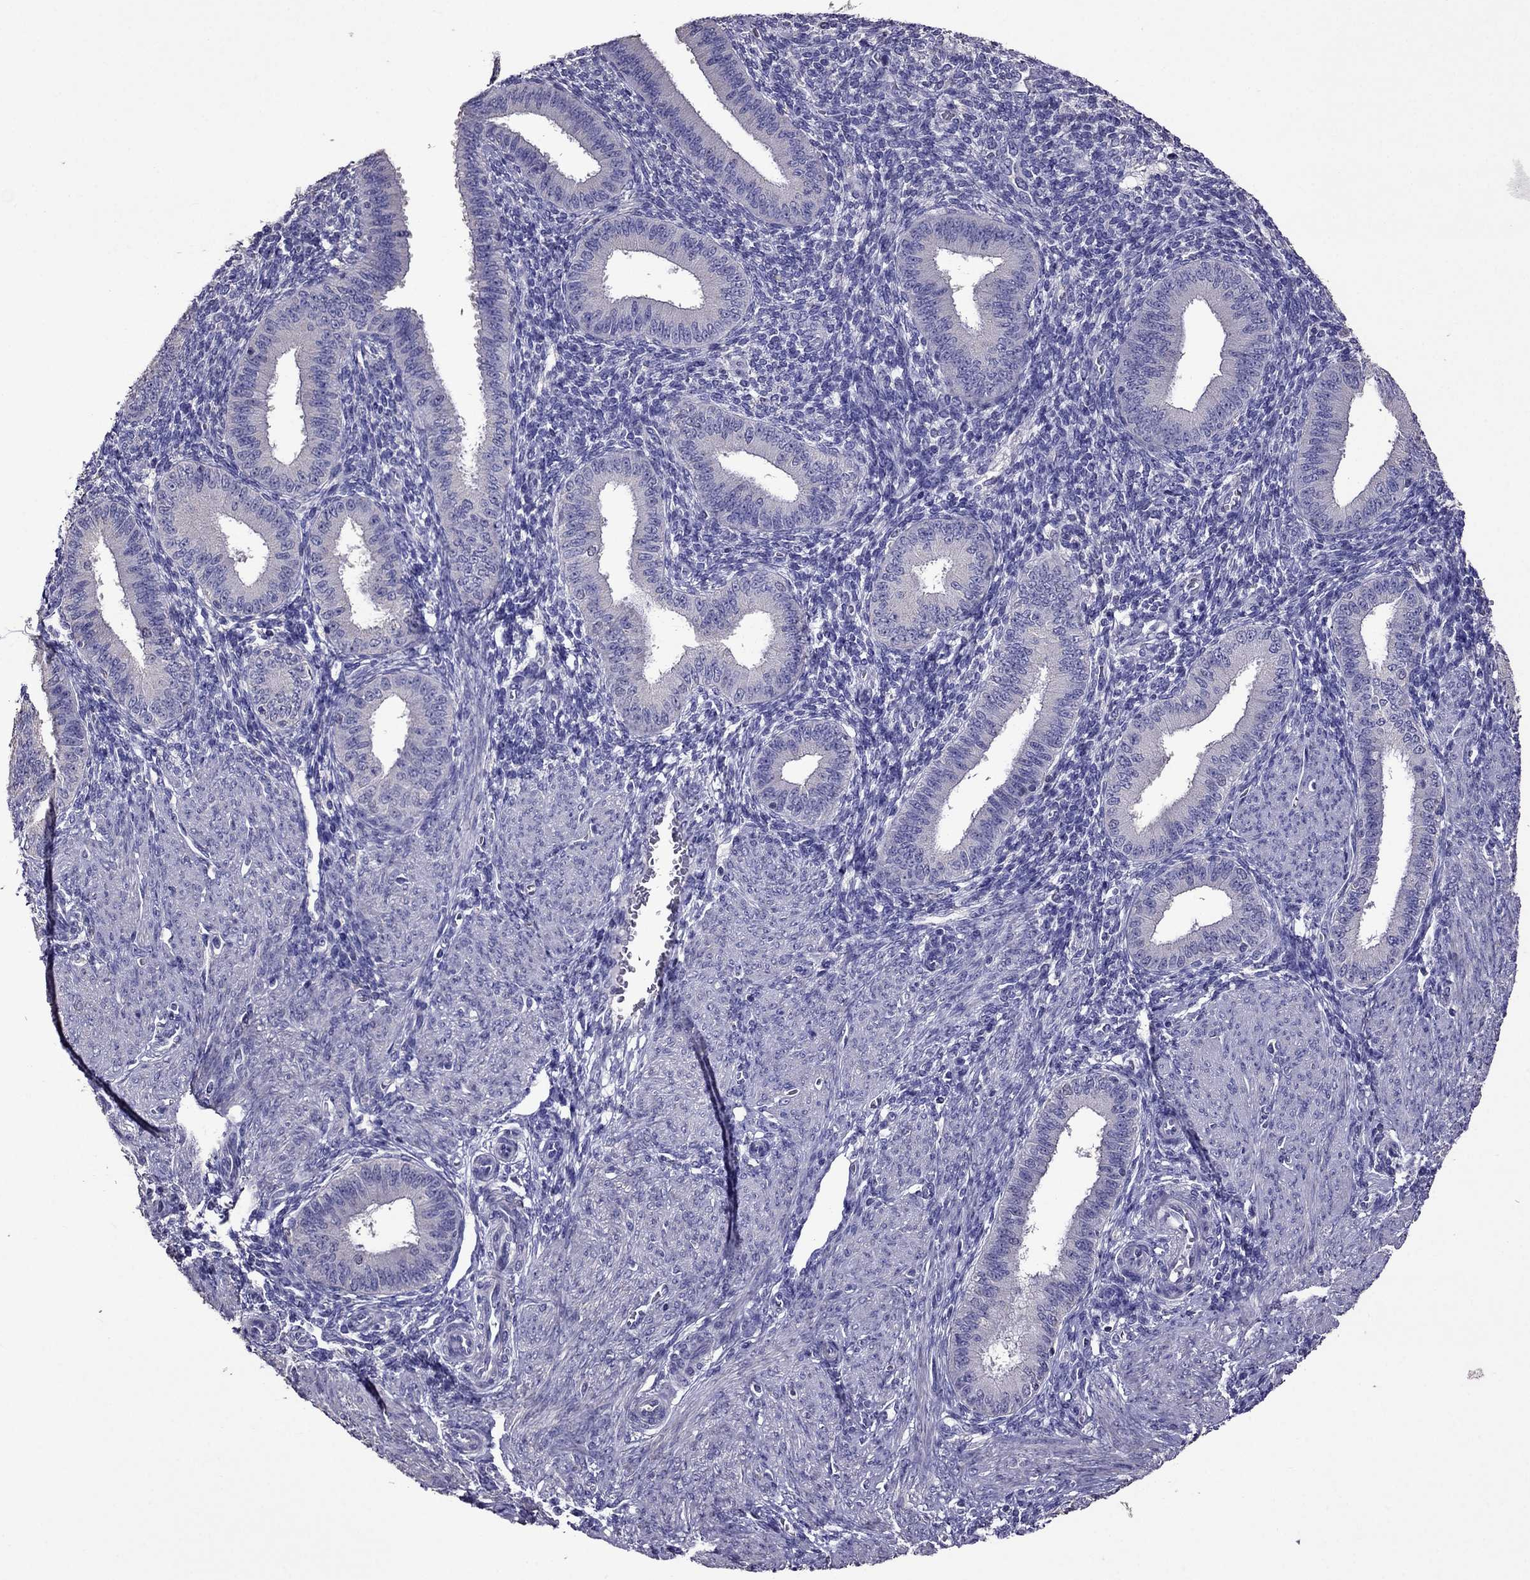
{"staining": {"intensity": "negative", "quantity": "none", "location": "none"}, "tissue": "endometrium", "cell_type": "Cells in endometrial stroma", "image_type": "normal", "snomed": [{"axis": "morphology", "description": "Normal tissue, NOS"}, {"axis": "topography", "description": "Endometrium"}], "caption": "Immunohistochemistry histopathology image of normal endometrium: endometrium stained with DAB (3,3'-diaminobenzidine) shows no significant protein staining in cells in endometrial stroma.", "gene": "NKX3", "patient": {"sex": "female", "age": 39}}